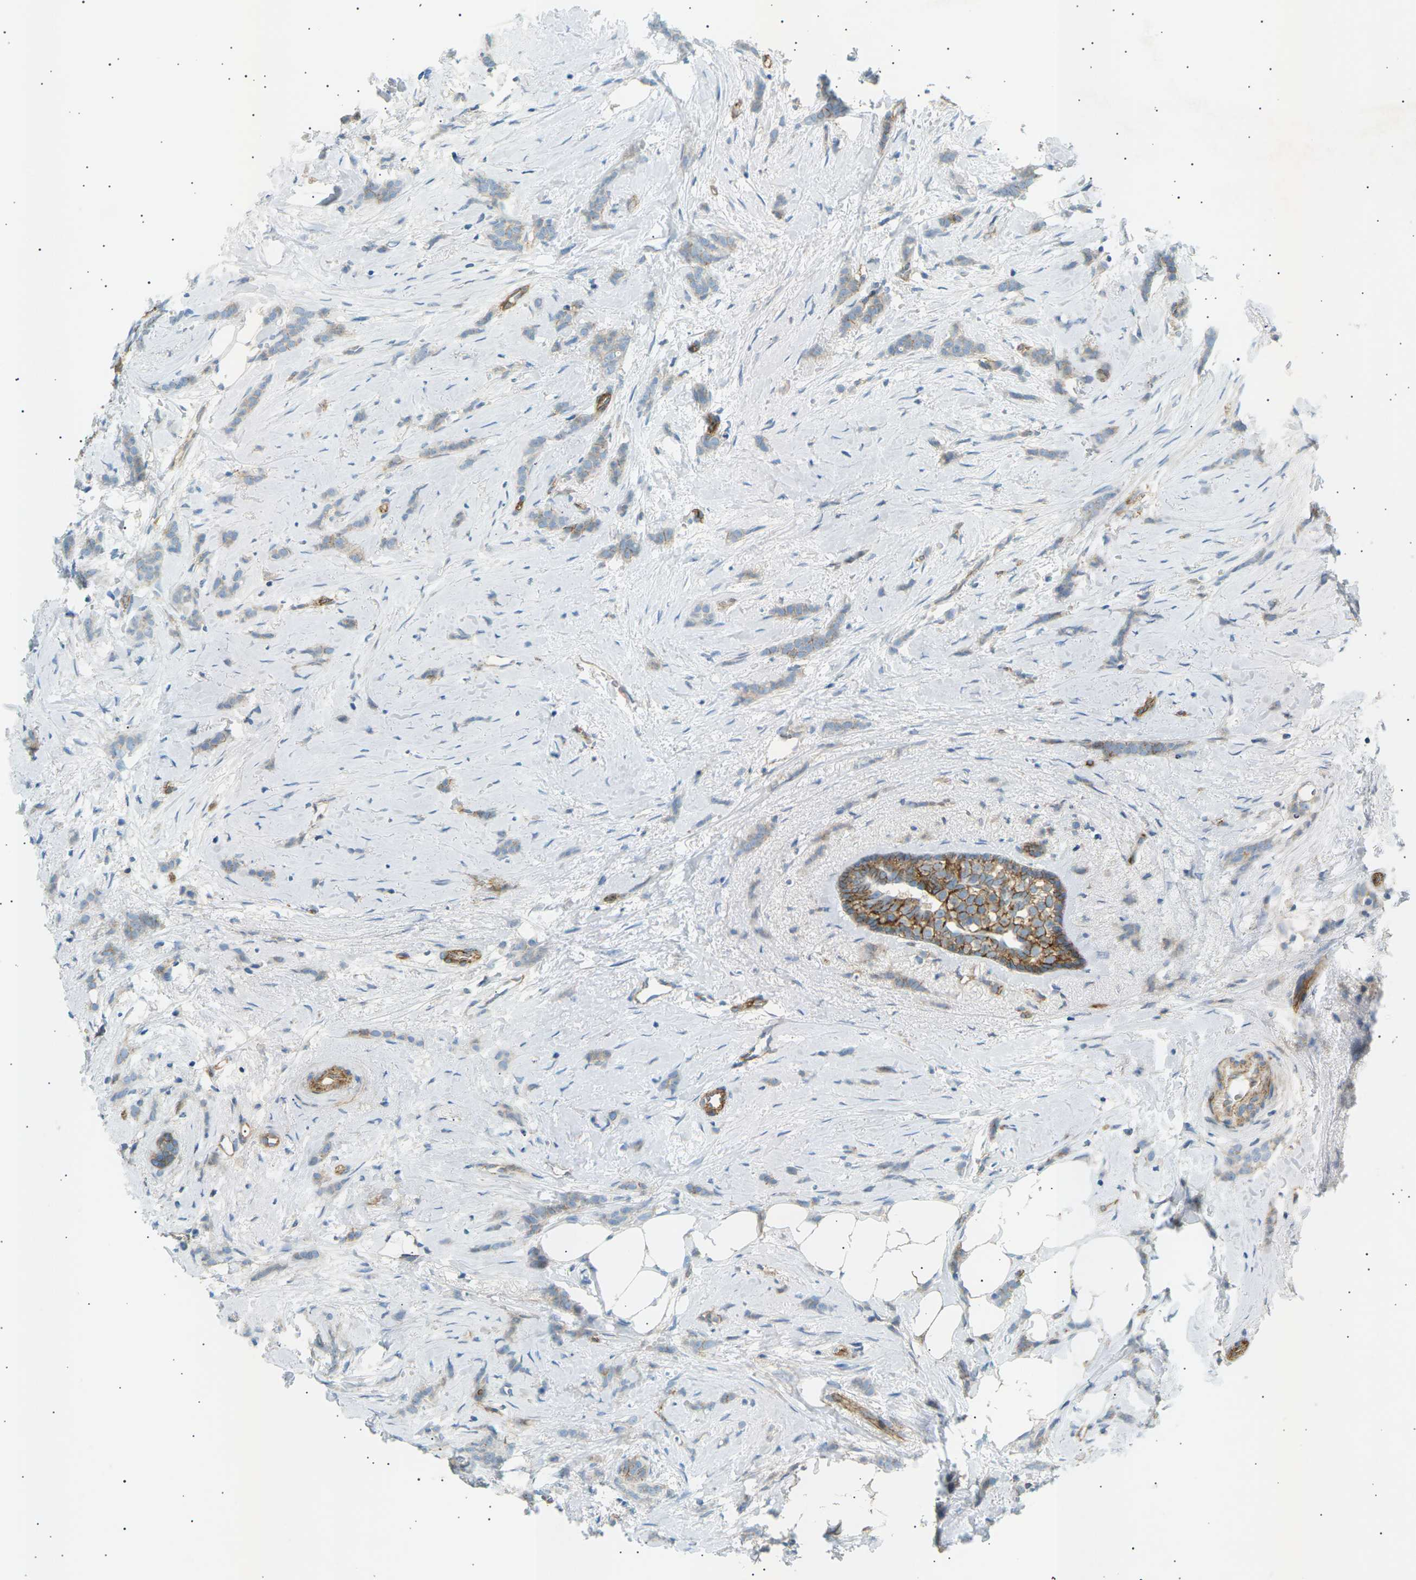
{"staining": {"intensity": "weak", "quantity": ">75%", "location": "cytoplasmic/membranous"}, "tissue": "breast cancer", "cell_type": "Tumor cells", "image_type": "cancer", "snomed": [{"axis": "morphology", "description": "Lobular carcinoma, in situ"}, {"axis": "morphology", "description": "Lobular carcinoma"}, {"axis": "topography", "description": "Breast"}], "caption": "Weak cytoplasmic/membranous protein positivity is seen in about >75% of tumor cells in breast lobular carcinoma in situ. (DAB IHC with brightfield microscopy, high magnification).", "gene": "ATP2B4", "patient": {"sex": "female", "age": 41}}